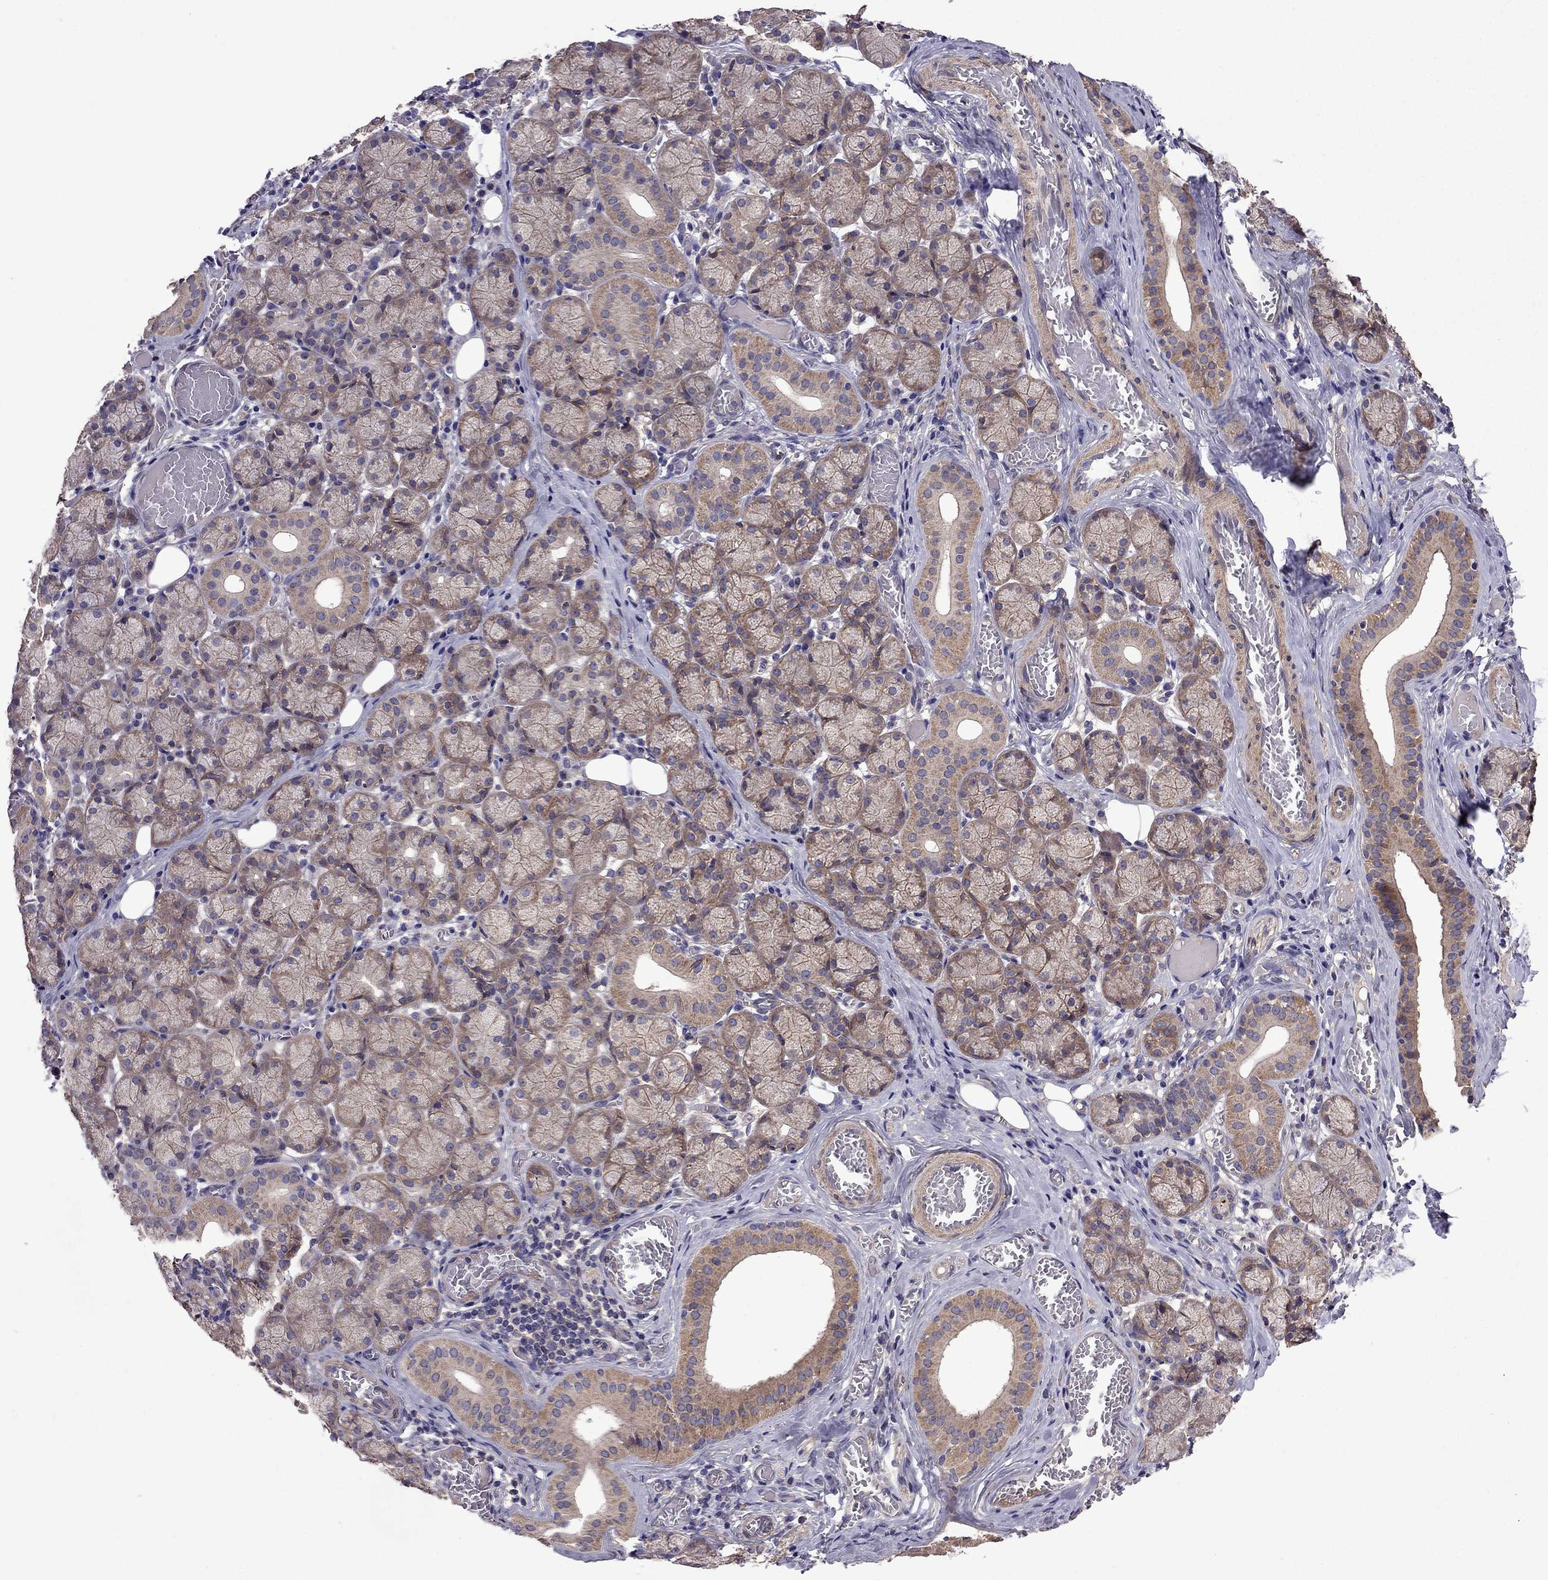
{"staining": {"intensity": "moderate", "quantity": ">75%", "location": "cytoplasmic/membranous"}, "tissue": "salivary gland", "cell_type": "Glandular cells", "image_type": "normal", "snomed": [{"axis": "morphology", "description": "Normal tissue, NOS"}, {"axis": "topography", "description": "Salivary gland"}, {"axis": "topography", "description": "Peripheral nerve tissue"}], "caption": "Approximately >75% of glandular cells in normal salivary gland exhibit moderate cytoplasmic/membranous protein staining as visualized by brown immunohistochemical staining.", "gene": "ITGB1", "patient": {"sex": "female", "age": 24}}